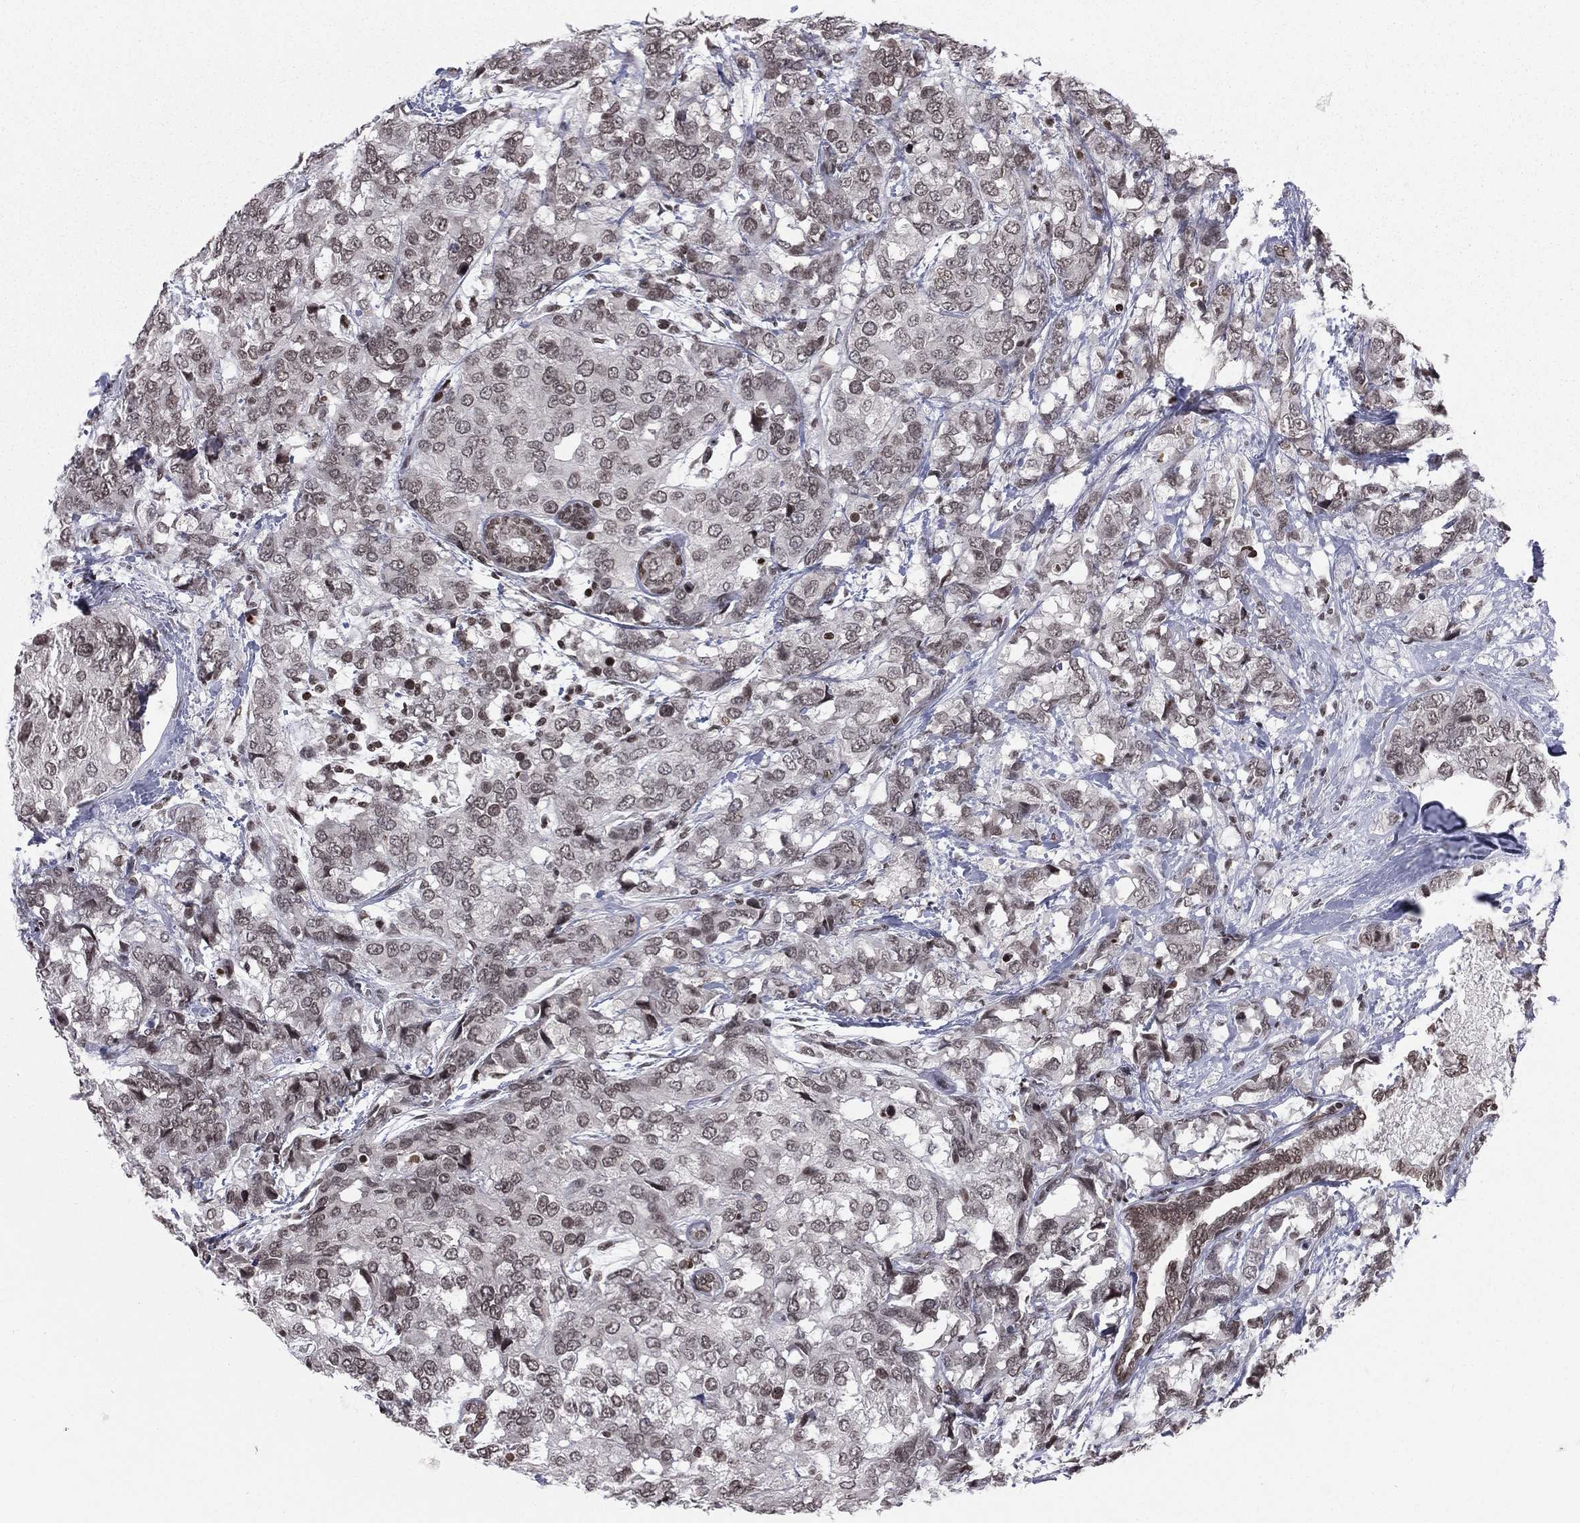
{"staining": {"intensity": "negative", "quantity": "none", "location": "none"}, "tissue": "breast cancer", "cell_type": "Tumor cells", "image_type": "cancer", "snomed": [{"axis": "morphology", "description": "Lobular carcinoma"}, {"axis": "topography", "description": "Breast"}], "caption": "Immunohistochemistry (IHC) image of neoplastic tissue: lobular carcinoma (breast) stained with DAB (3,3'-diaminobenzidine) demonstrates no significant protein positivity in tumor cells.", "gene": "RFX7", "patient": {"sex": "female", "age": 59}}